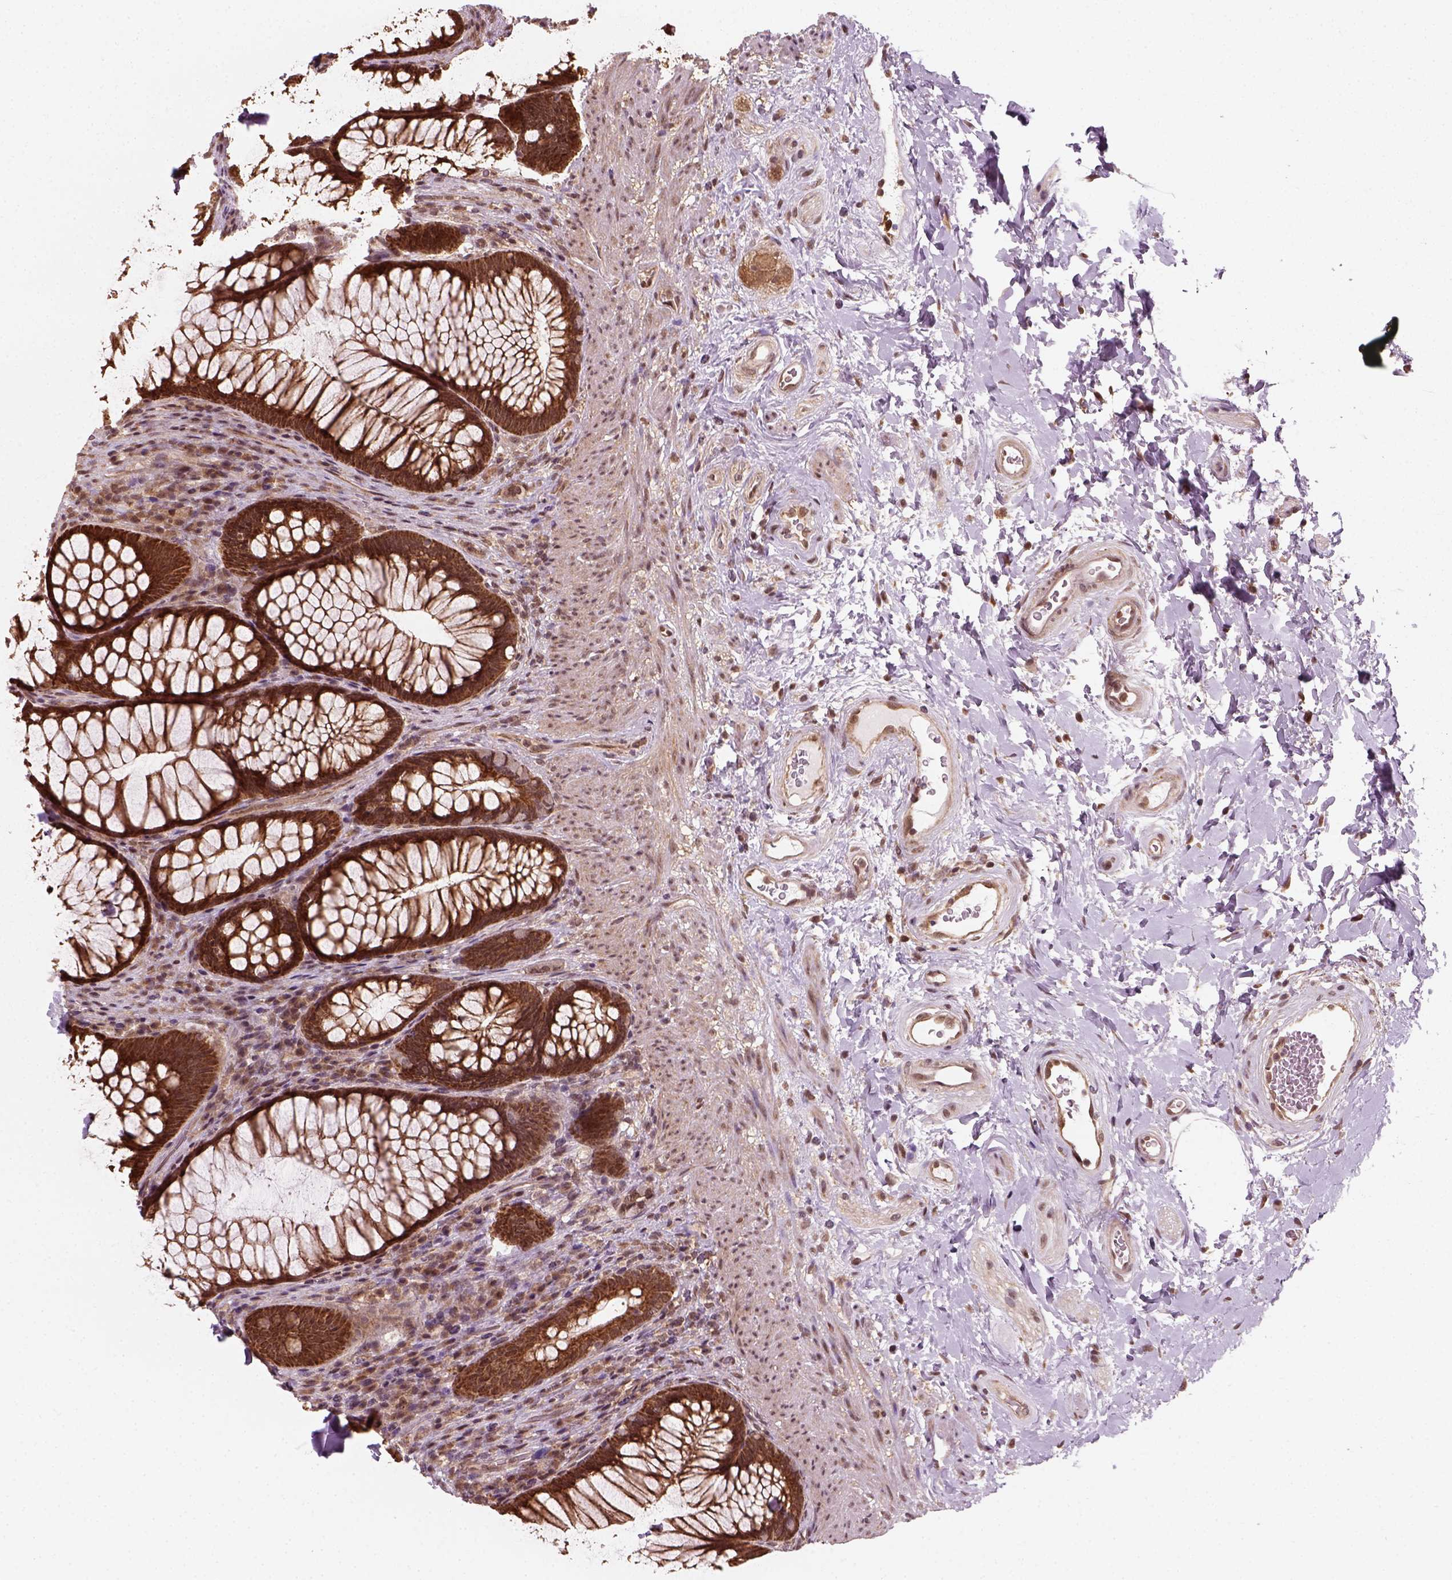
{"staining": {"intensity": "strong", "quantity": ">75%", "location": "cytoplasmic/membranous,nuclear"}, "tissue": "rectum", "cell_type": "Glandular cells", "image_type": "normal", "snomed": [{"axis": "morphology", "description": "Normal tissue, NOS"}, {"axis": "topography", "description": "Smooth muscle"}, {"axis": "topography", "description": "Rectum"}], "caption": "About >75% of glandular cells in normal rectum exhibit strong cytoplasmic/membranous,nuclear protein staining as visualized by brown immunohistochemical staining.", "gene": "NUDT9", "patient": {"sex": "male", "age": 53}}